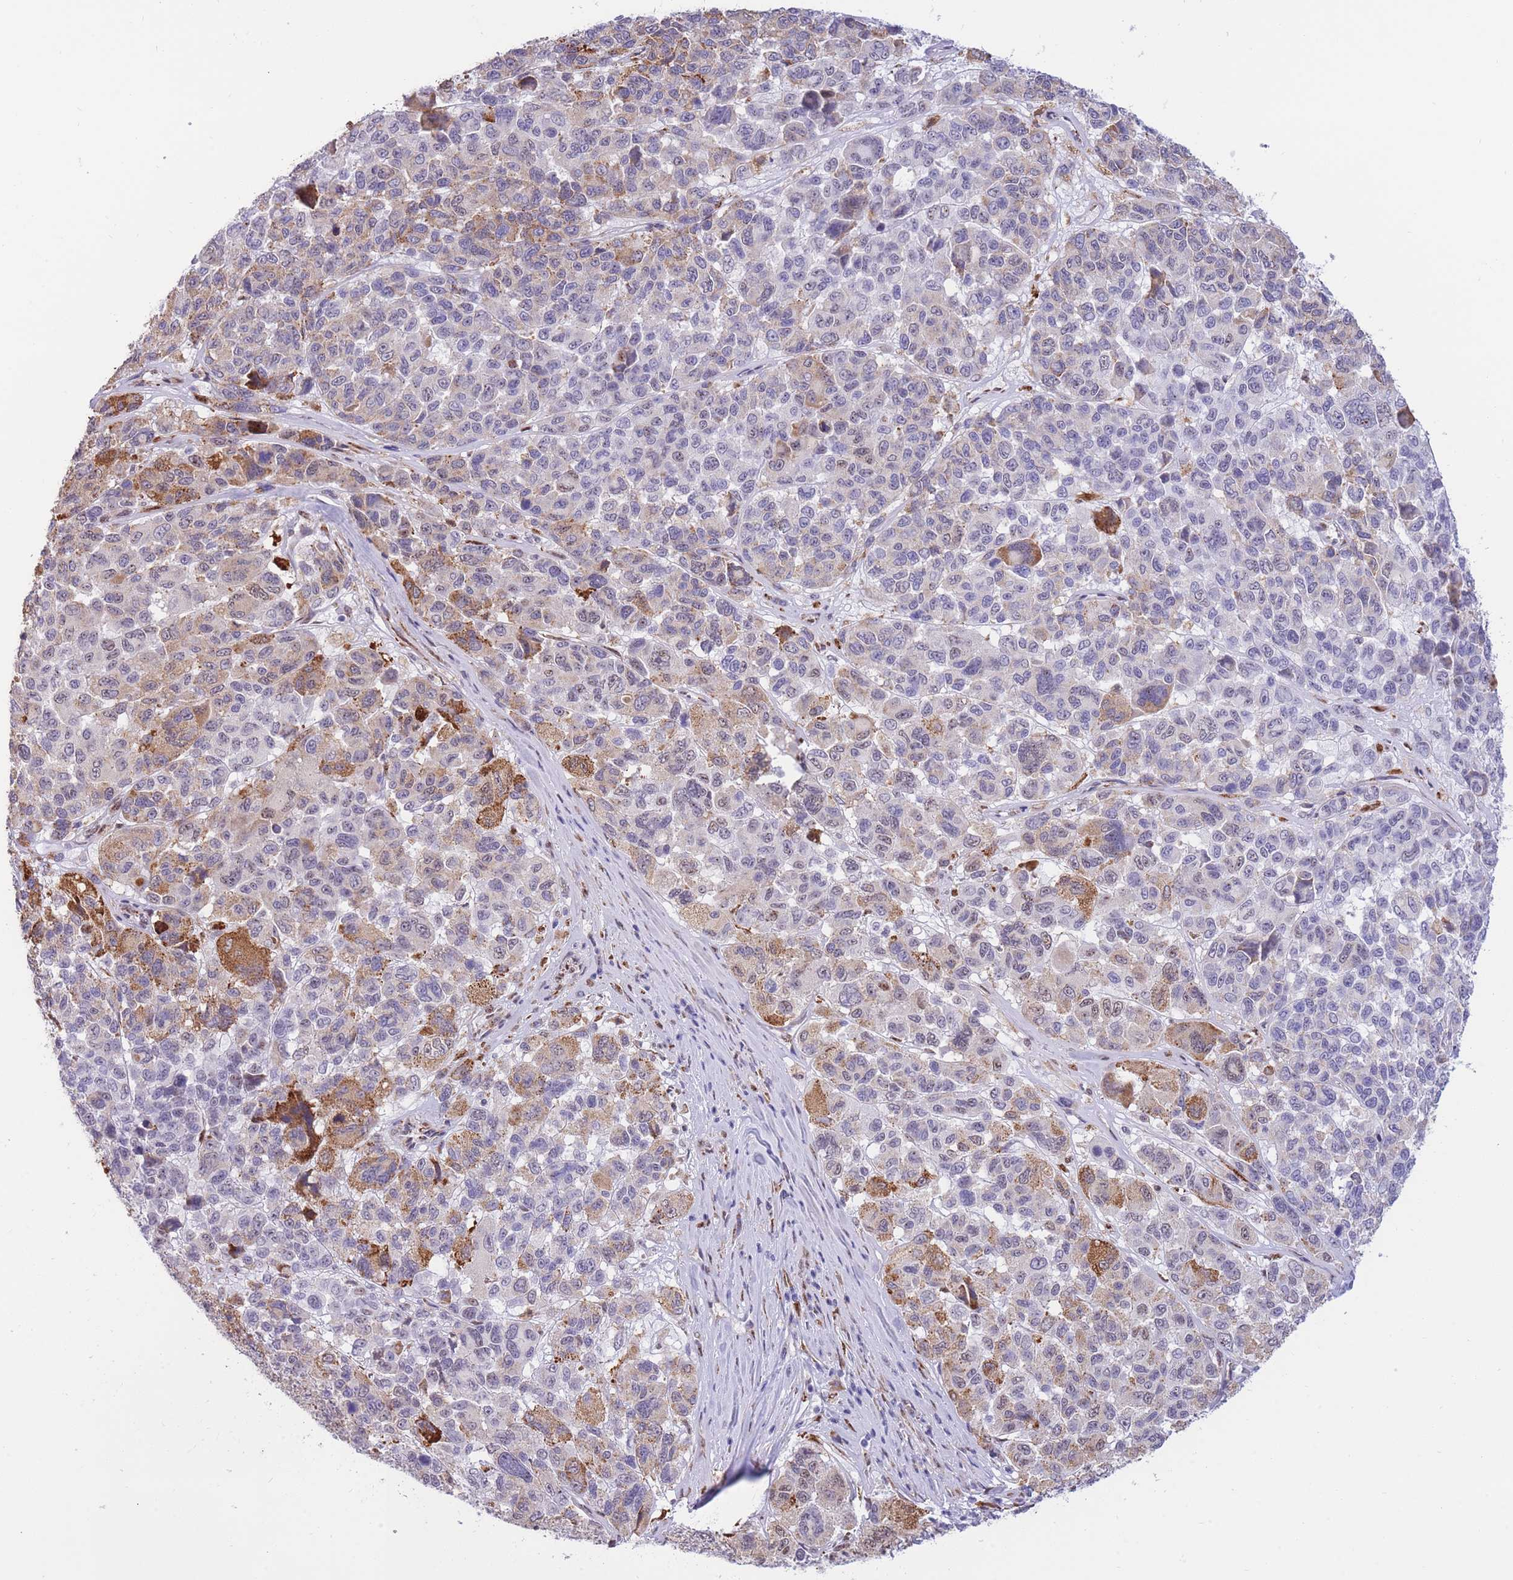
{"staining": {"intensity": "moderate", "quantity": "<25%", "location": "cytoplasmic/membranous,nuclear"}, "tissue": "melanoma", "cell_type": "Tumor cells", "image_type": "cancer", "snomed": [{"axis": "morphology", "description": "Malignant melanoma, NOS"}, {"axis": "topography", "description": "Skin"}], "caption": "The photomicrograph demonstrates immunohistochemical staining of melanoma. There is moderate cytoplasmic/membranous and nuclear expression is seen in approximately <25% of tumor cells.", "gene": "FAM153A", "patient": {"sex": "female", "age": 66}}